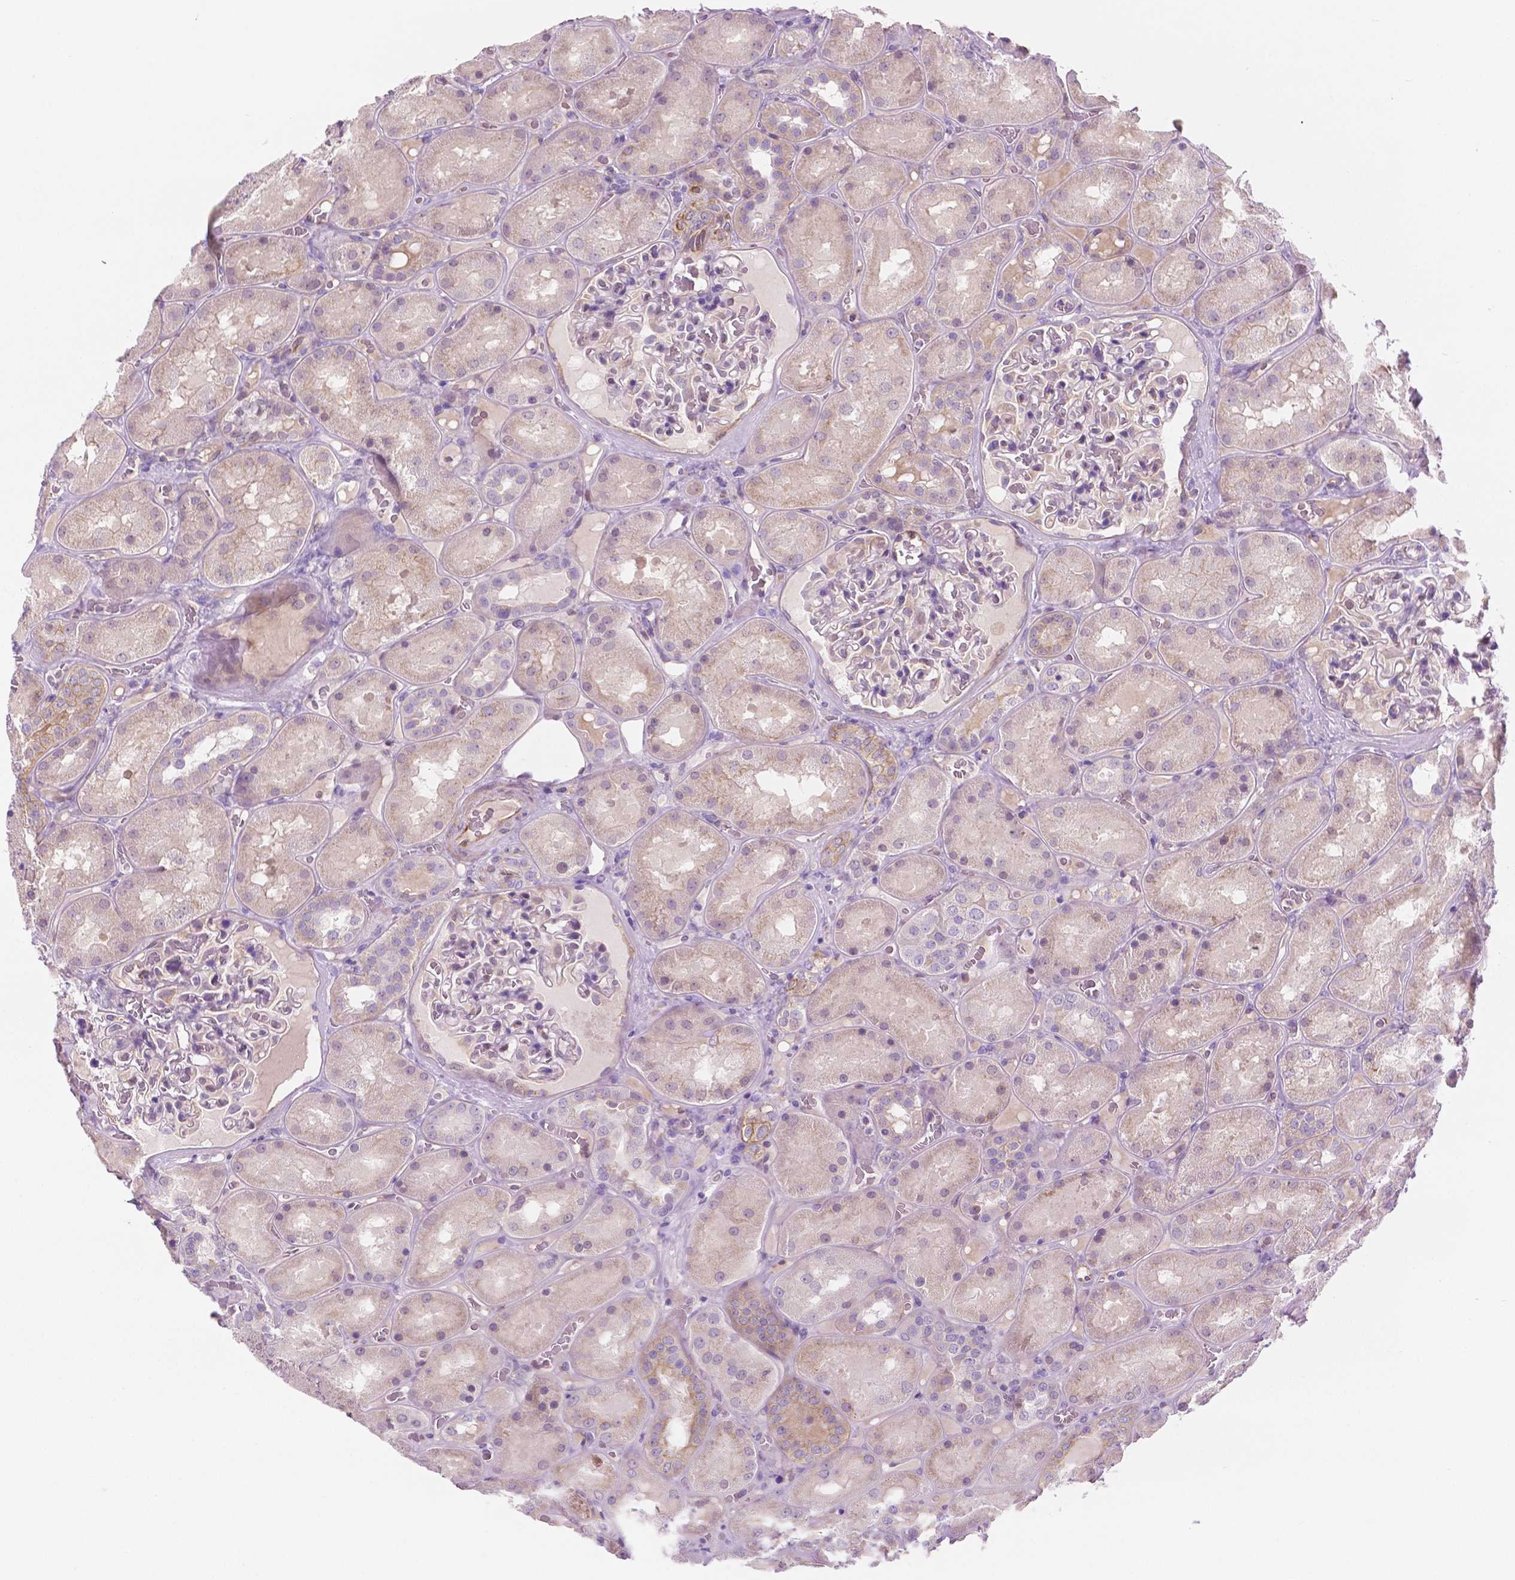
{"staining": {"intensity": "weak", "quantity": "<25%", "location": "cytoplasmic/membranous"}, "tissue": "kidney", "cell_type": "Cells in glomeruli", "image_type": "normal", "snomed": [{"axis": "morphology", "description": "Normal tissue, NOS"}, {"axis": "topography", "description": "Kidney"}], "caption": "This photomicrograph is of normal kidney stained with immunohistochemistry to label a protein in brown with the nuclei are counter-stained blue. There is no expression in cells in glomeruli.", "gene": "EPPK1", "patient": {"sex": "male", "age": 73}}